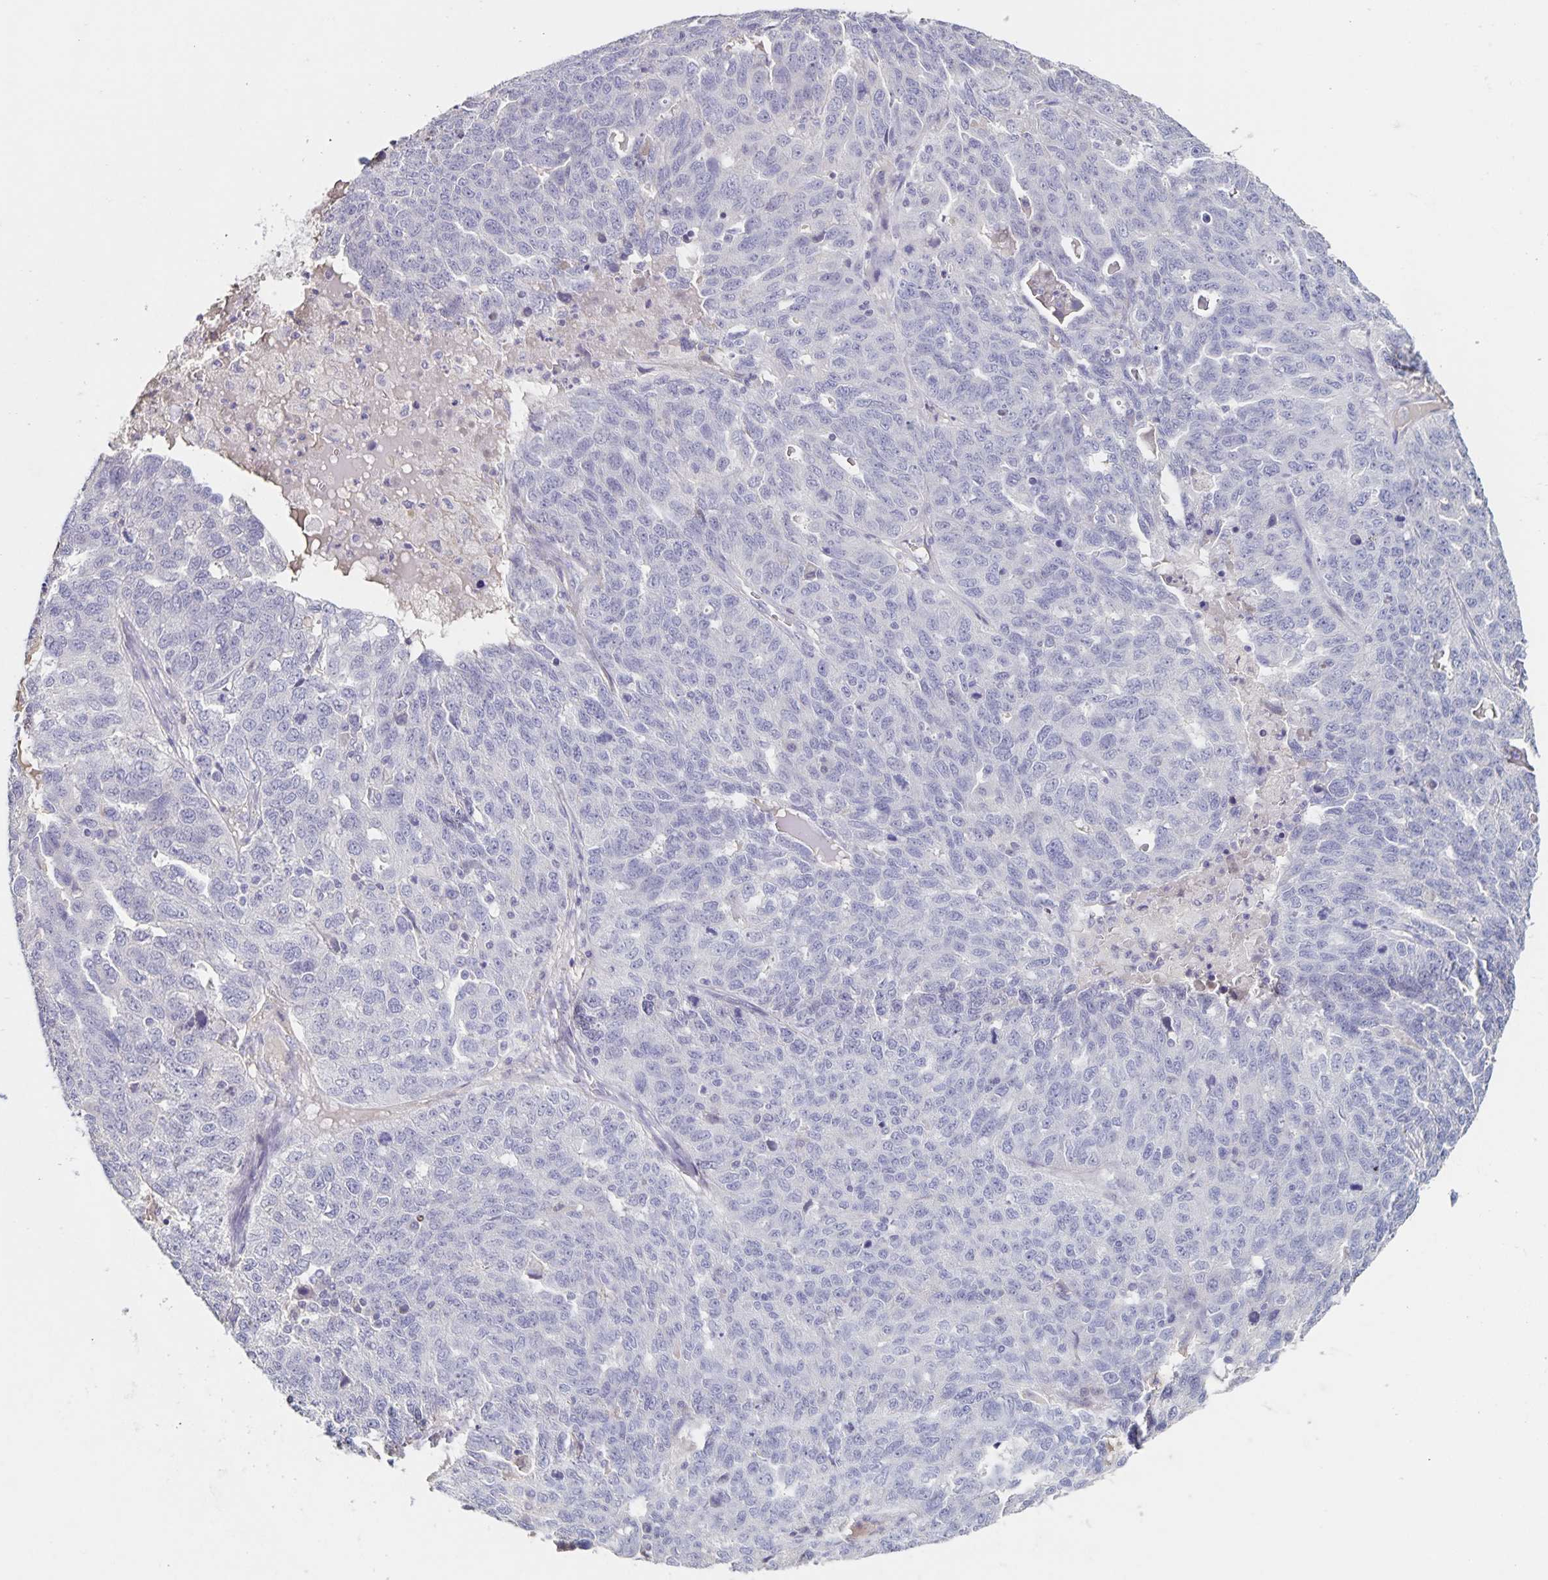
{"staining": {"intensity": "negative", "quantity": "none", "location": "none"}, "tissue": "ovarian cancer", "cell_type": "Tumor cells", "image_type": "cancer", "snomed": [{"axis": "morphology", "description": "Cystadenocarcinoma, serous, NOS"}, {"axis": "topography", "description": "Ovary"}], "caption": "There is no significant staining in tumor cells of serous cystadenocarcinoma (ovarian).", "gene": "INSL5", "patient": {"sex": "female", "age": 71}}